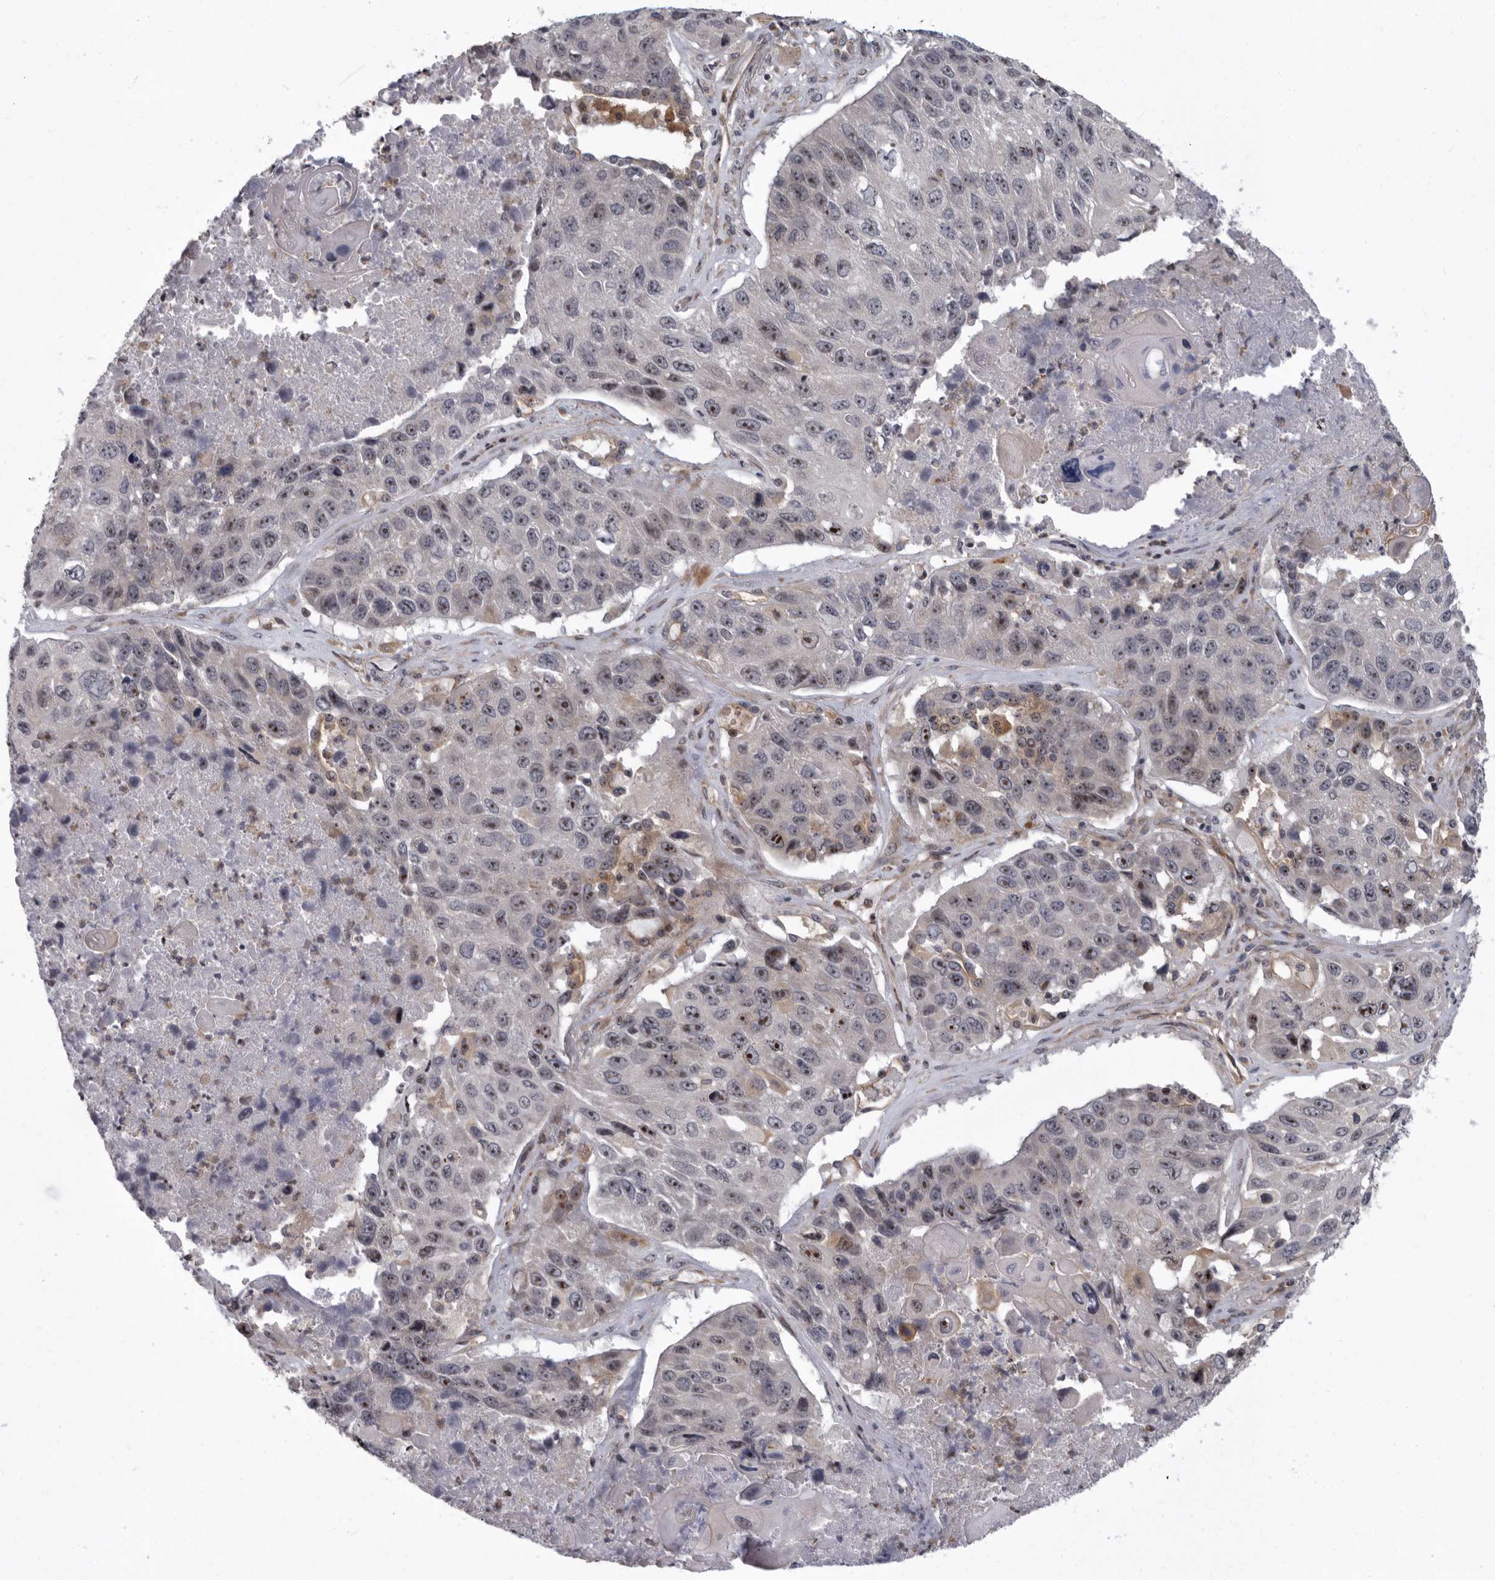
{"staining": {"intensity": "strong", "quantity": "<25%", "location": "nuclear"}, "tissue": "lung cancer", "cell_type": "Tumor cells", "image_type": "cancer", "snomed": [{"axis": "morphology", "description": "Squamous cell carcinoma, NOS"}, {"axis": "topography", "description": "Lung"}], "caption": "Lung cancer (squamous cell carcinoma) stained with a protein marker shows strong staining in tumor cells.", "gene": "PDCD11", "patient": {"sex": "male", "age": 61}}